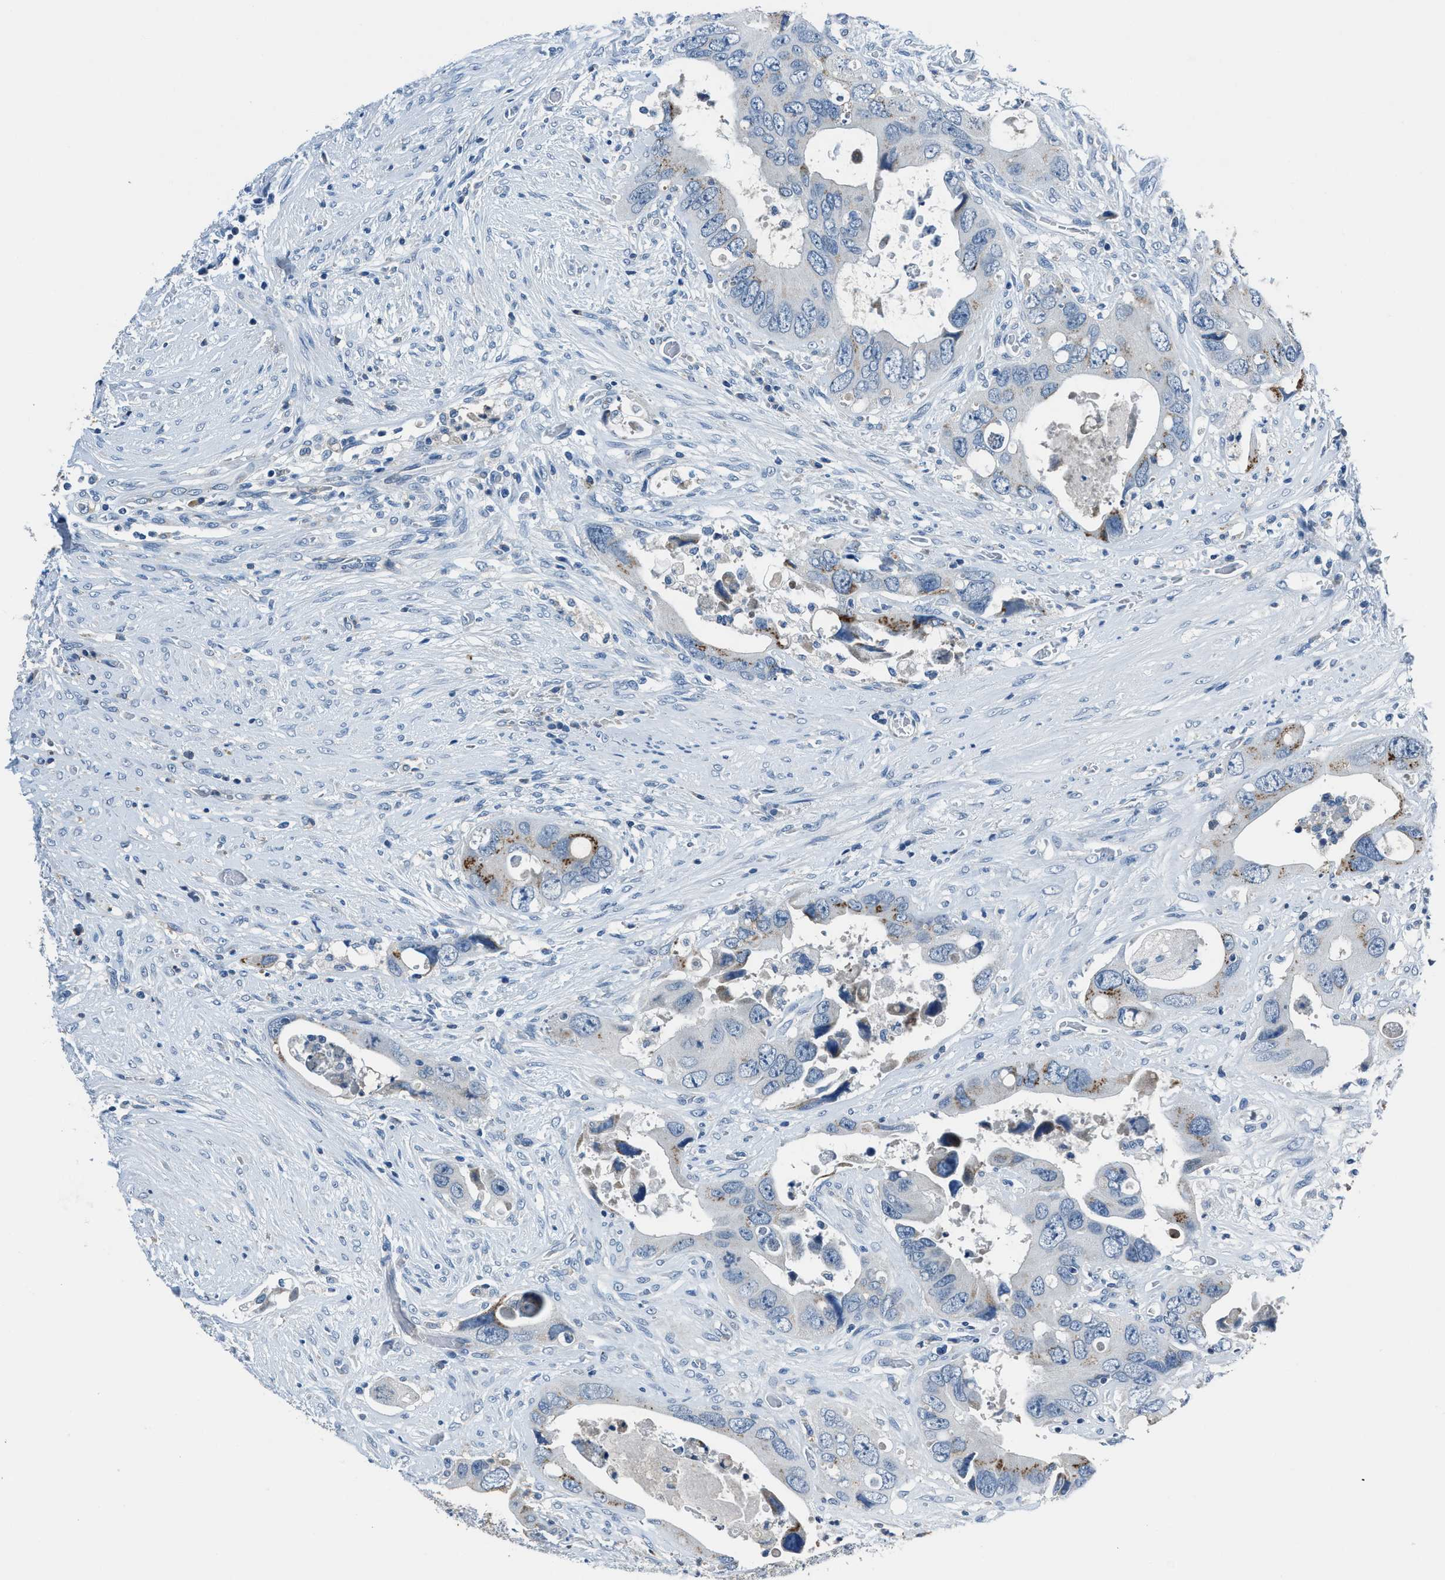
{"staining": {"intensity": "weak", "quantity": "<25%", "location": "cytoplasmic/membranous"}, "tissue": "colorectal cancer", "cell_type": "Tumor cells", "image_type": "cancer", "snomed": [{"axis": "morphology", "description": "Adenocarcinoma, NOS"}, {"axis": "topography", "description": "Rectum"}], "caption": "Tumor cells show no significant protein expression in colorectal cancer (adenocarcinoma).", "gene": "ADAM2", "patient": {"sex": "male", "age": 70}}